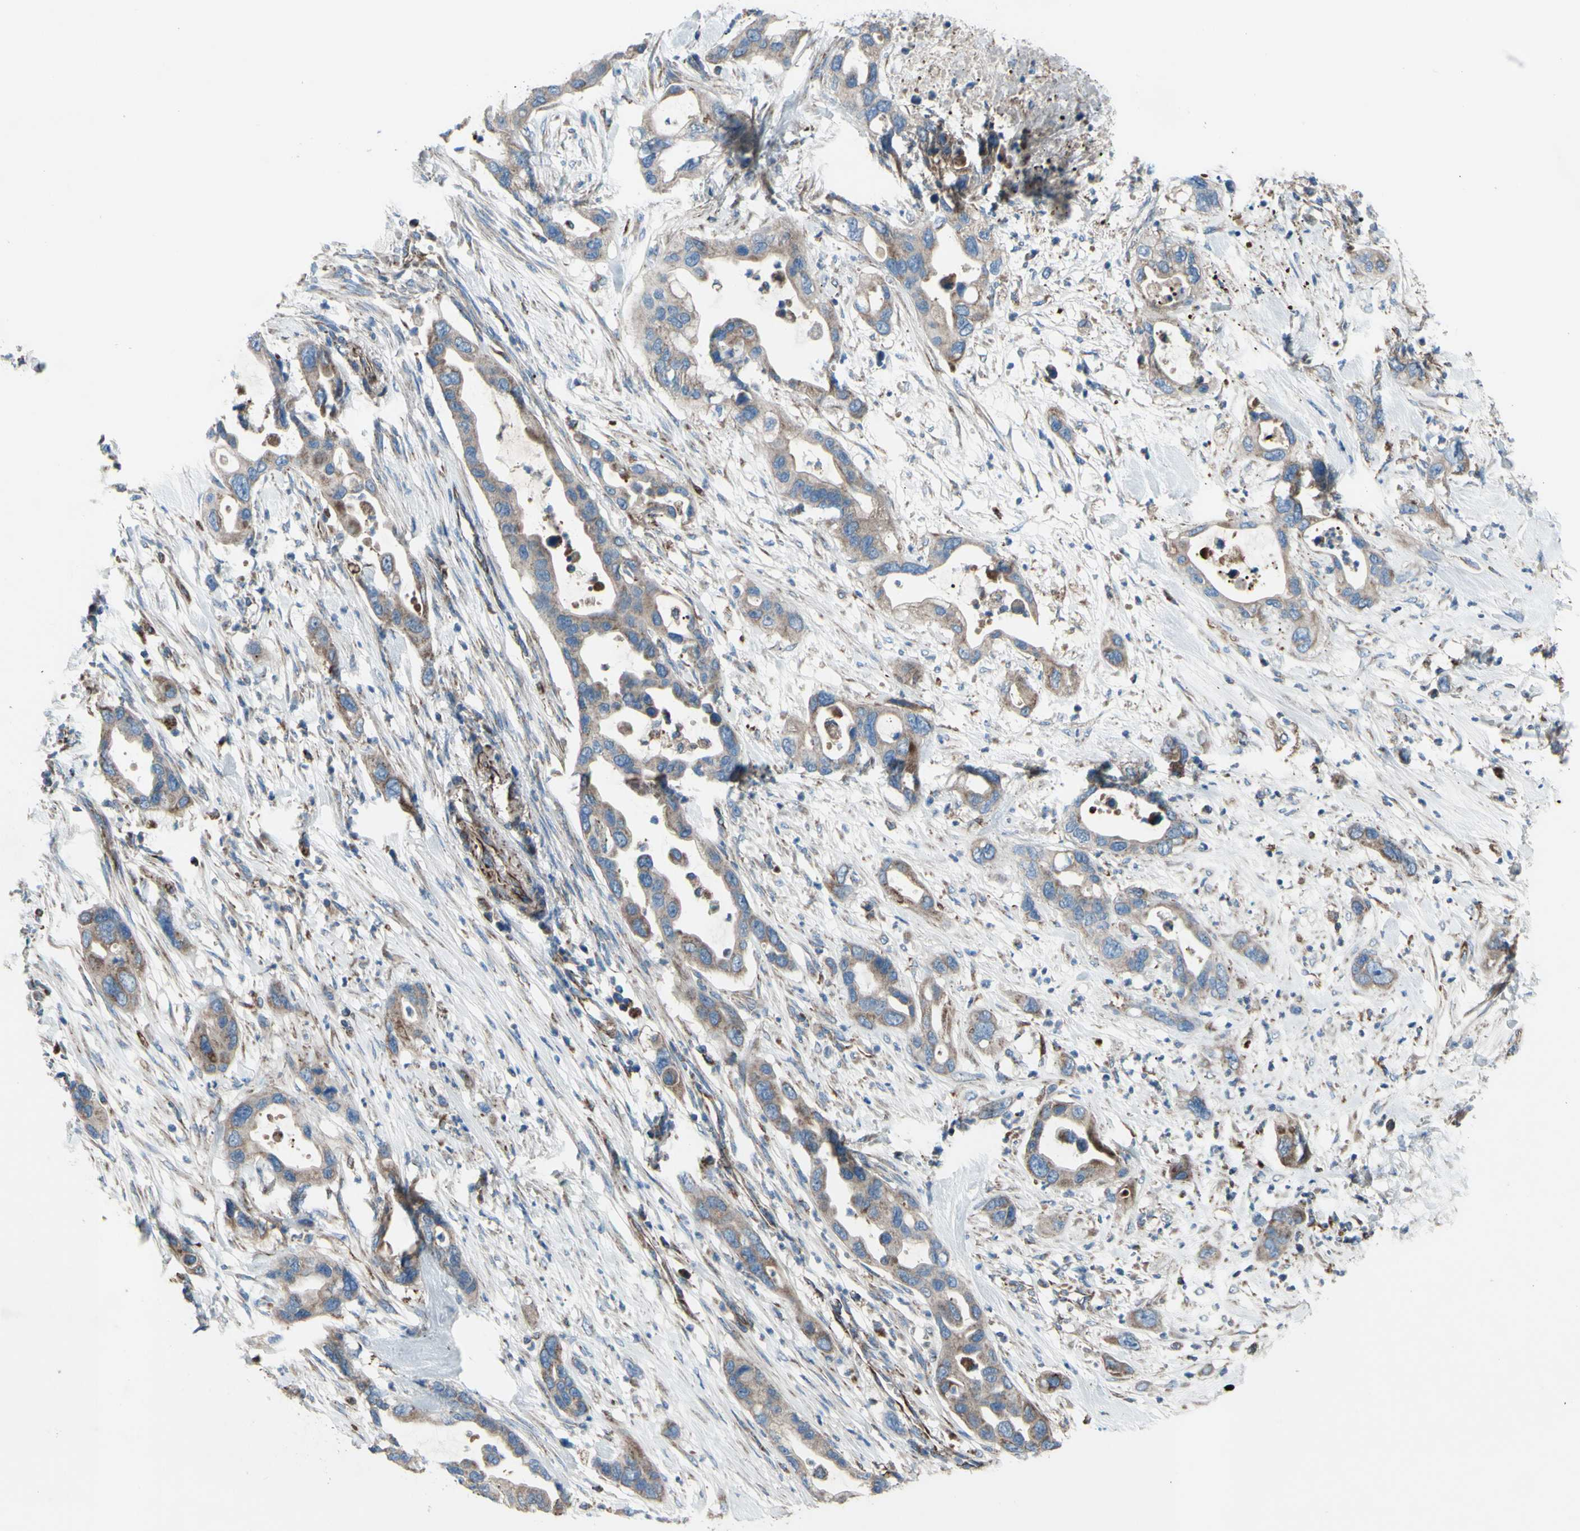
{"staining": {"intensity": "weak", "quantity": ">75%", "location": "cytoplasmic/membranous"}, "tissue": "pancreatic cancer", "cell_type": "Tumor cells", "image_type": "cancer", "snomed": [{"axis": "morphology", "description": "Adenocarcinoma, NOS"}, {"axis": "topography", "description": "Pancreas"}], "caption": "This image displays pancreatic cancer (adenocarcinoma) stained with immunohistochemistry (IHC) to label a protein in brown. The cytoplasmic/membranous of tumor cells show weak positivity for the protein. Nuclei are counter-stained blue.", "gene": "EMC7", "patient": {"sex": "female", "age": 71}}